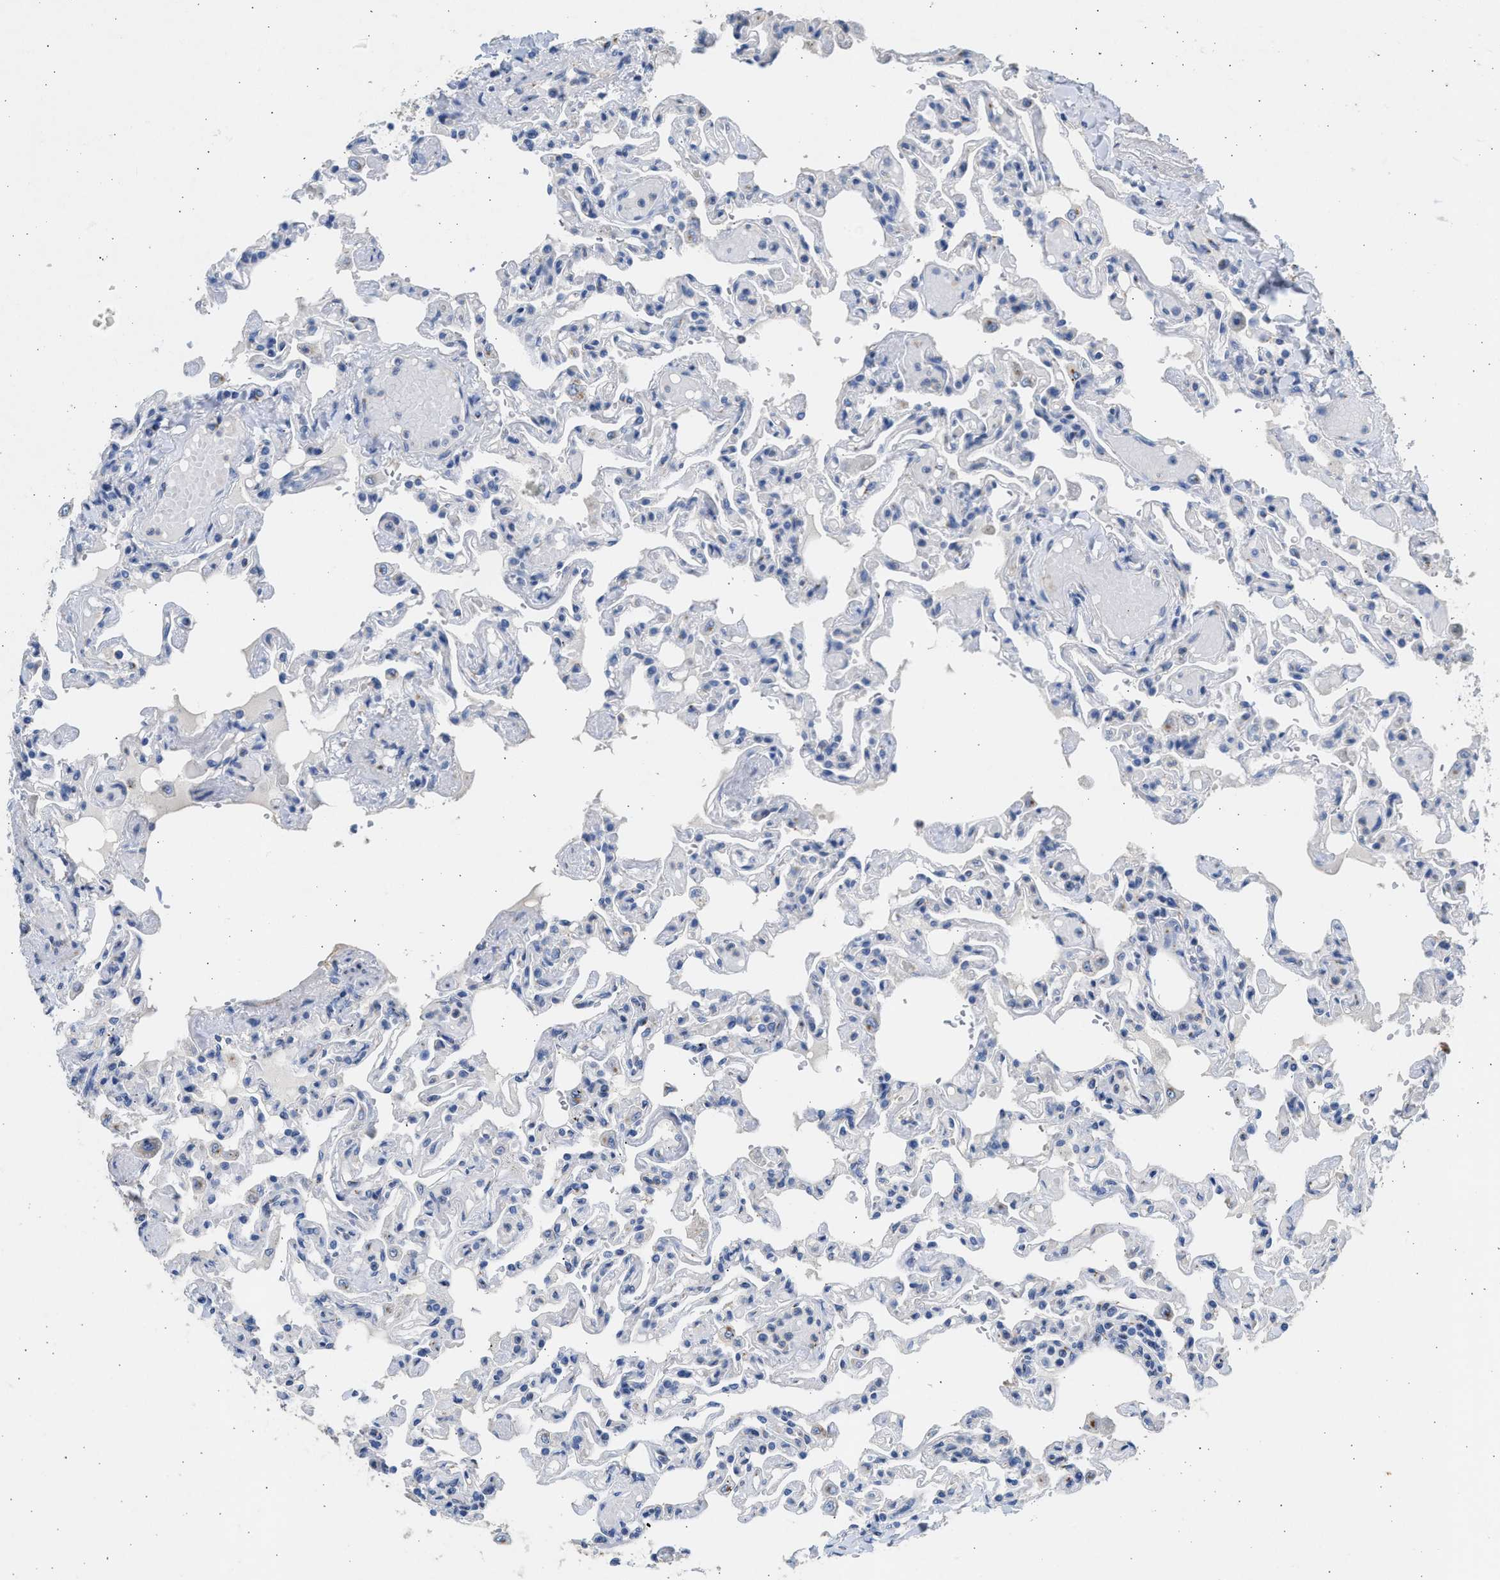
{"staining": {"intensity": "negative", "quantity": "none", "location": "none"}, "tissue": "lung", "cell_type": "Alveolar cells", "image_type": "normal", "snomed": [{"axis": "morphology", "description": "Normal tissue, NOS"}, {"axis": "topography", "description": "Lung"}], "caption": "Lung was stained to show a protein in brown. There is no significant expression in alveolar cells.", "gene": "IPO8", "patient": {"sex": "male", "age": 21}}